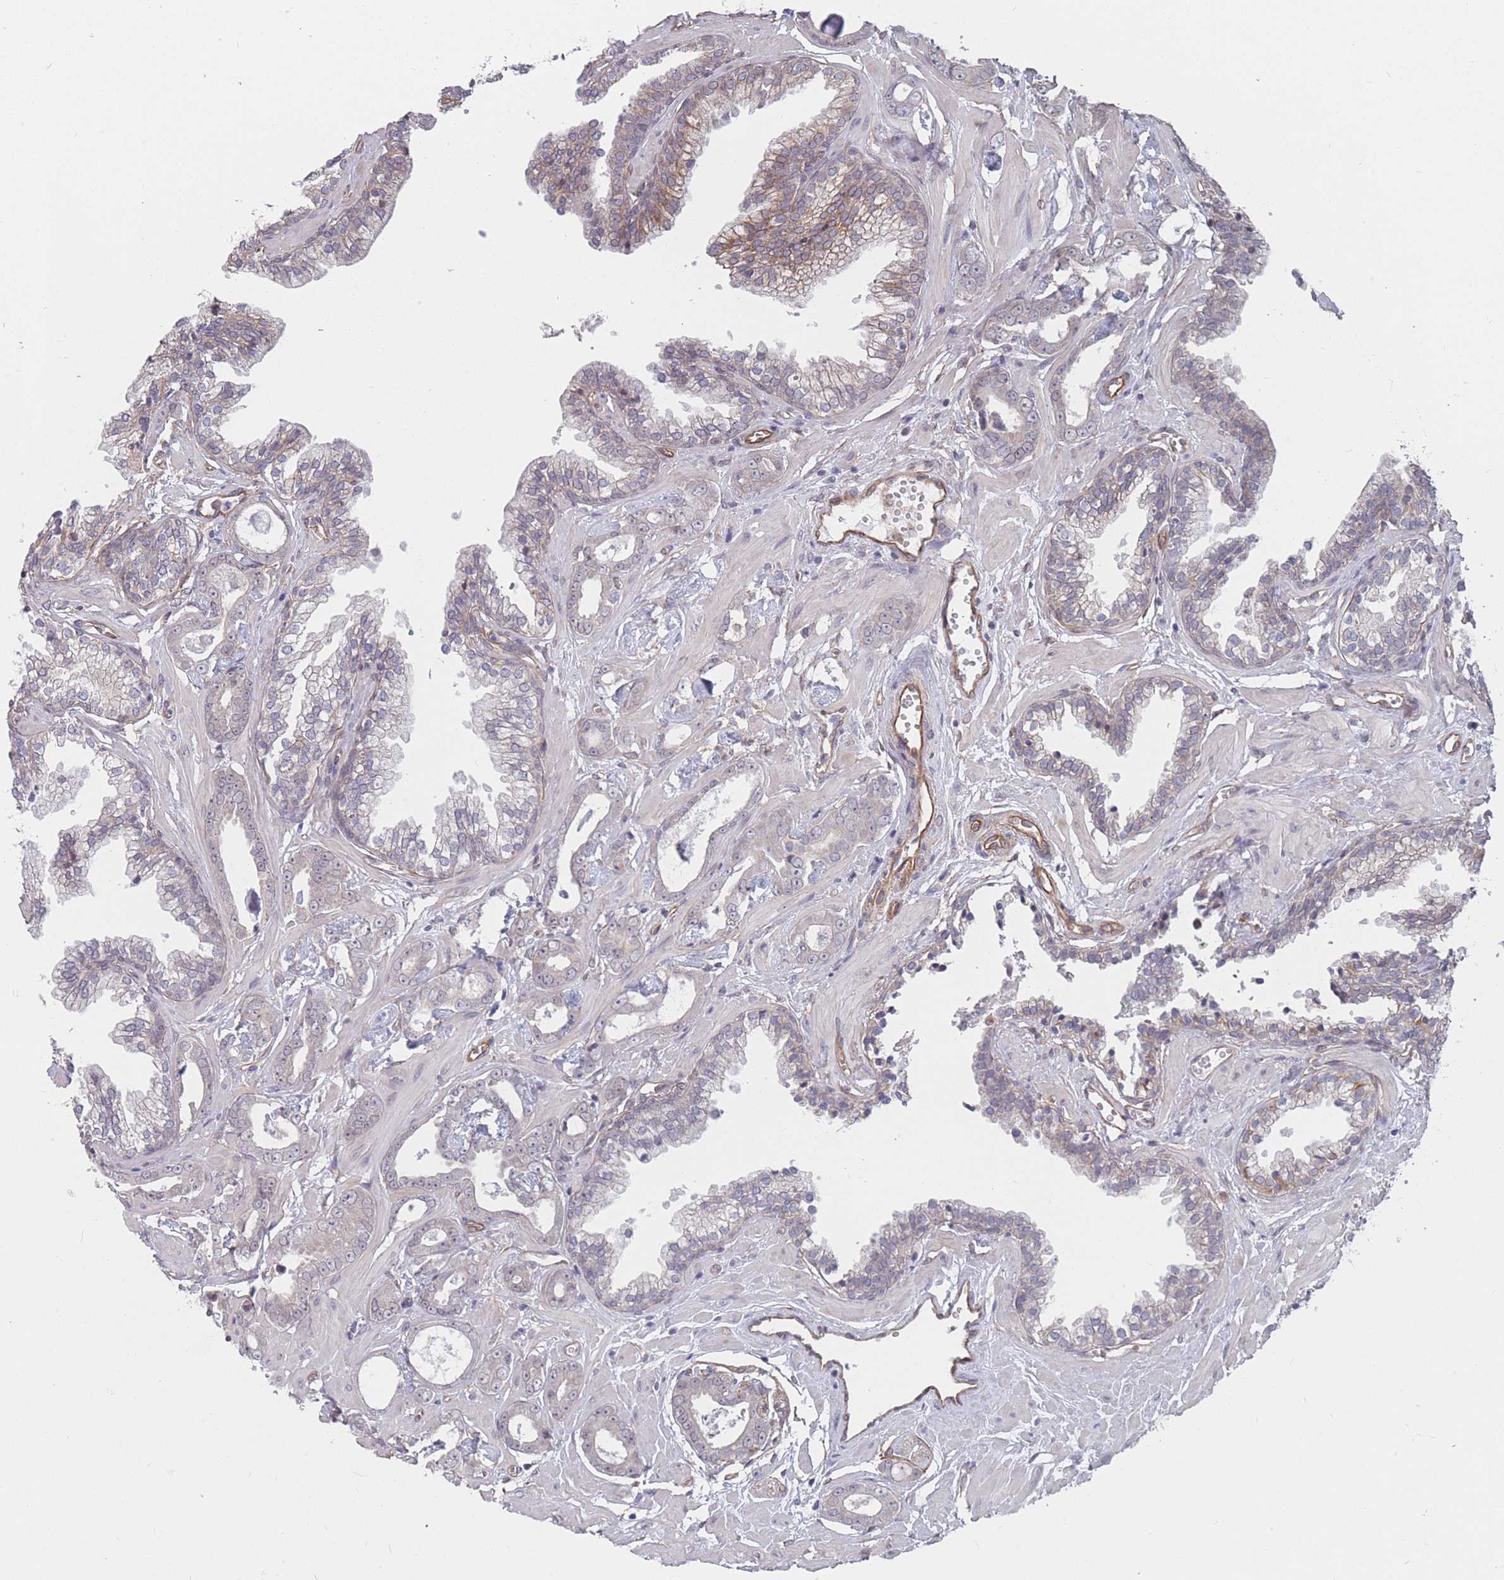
{"staining": {"intensity": "negative", "quantity": "none", "location": "none"}, "tissue": "prostate cancer", "cell_type": "Tumor cells", "image_type": "cancer", "snomed": [{"axis": "morphology", "description": "Adenocarcinoma, Low grade"}, {"axis": "topography", "description": "Prostate"}], "caption": "DAB immunohistochemical staining of human prostate cancer (low-grade adenocarcinoma) shows no significant staining in tumor cells. Brightfield microscopy of immunohistochemistry stained with DAB (3,3'-diaminobenzidine) (brown) and hematoxylin (blue), captured at high magnification.", "gene": "SLC1A6", "patient": {"sex": "male", "age": 60}}